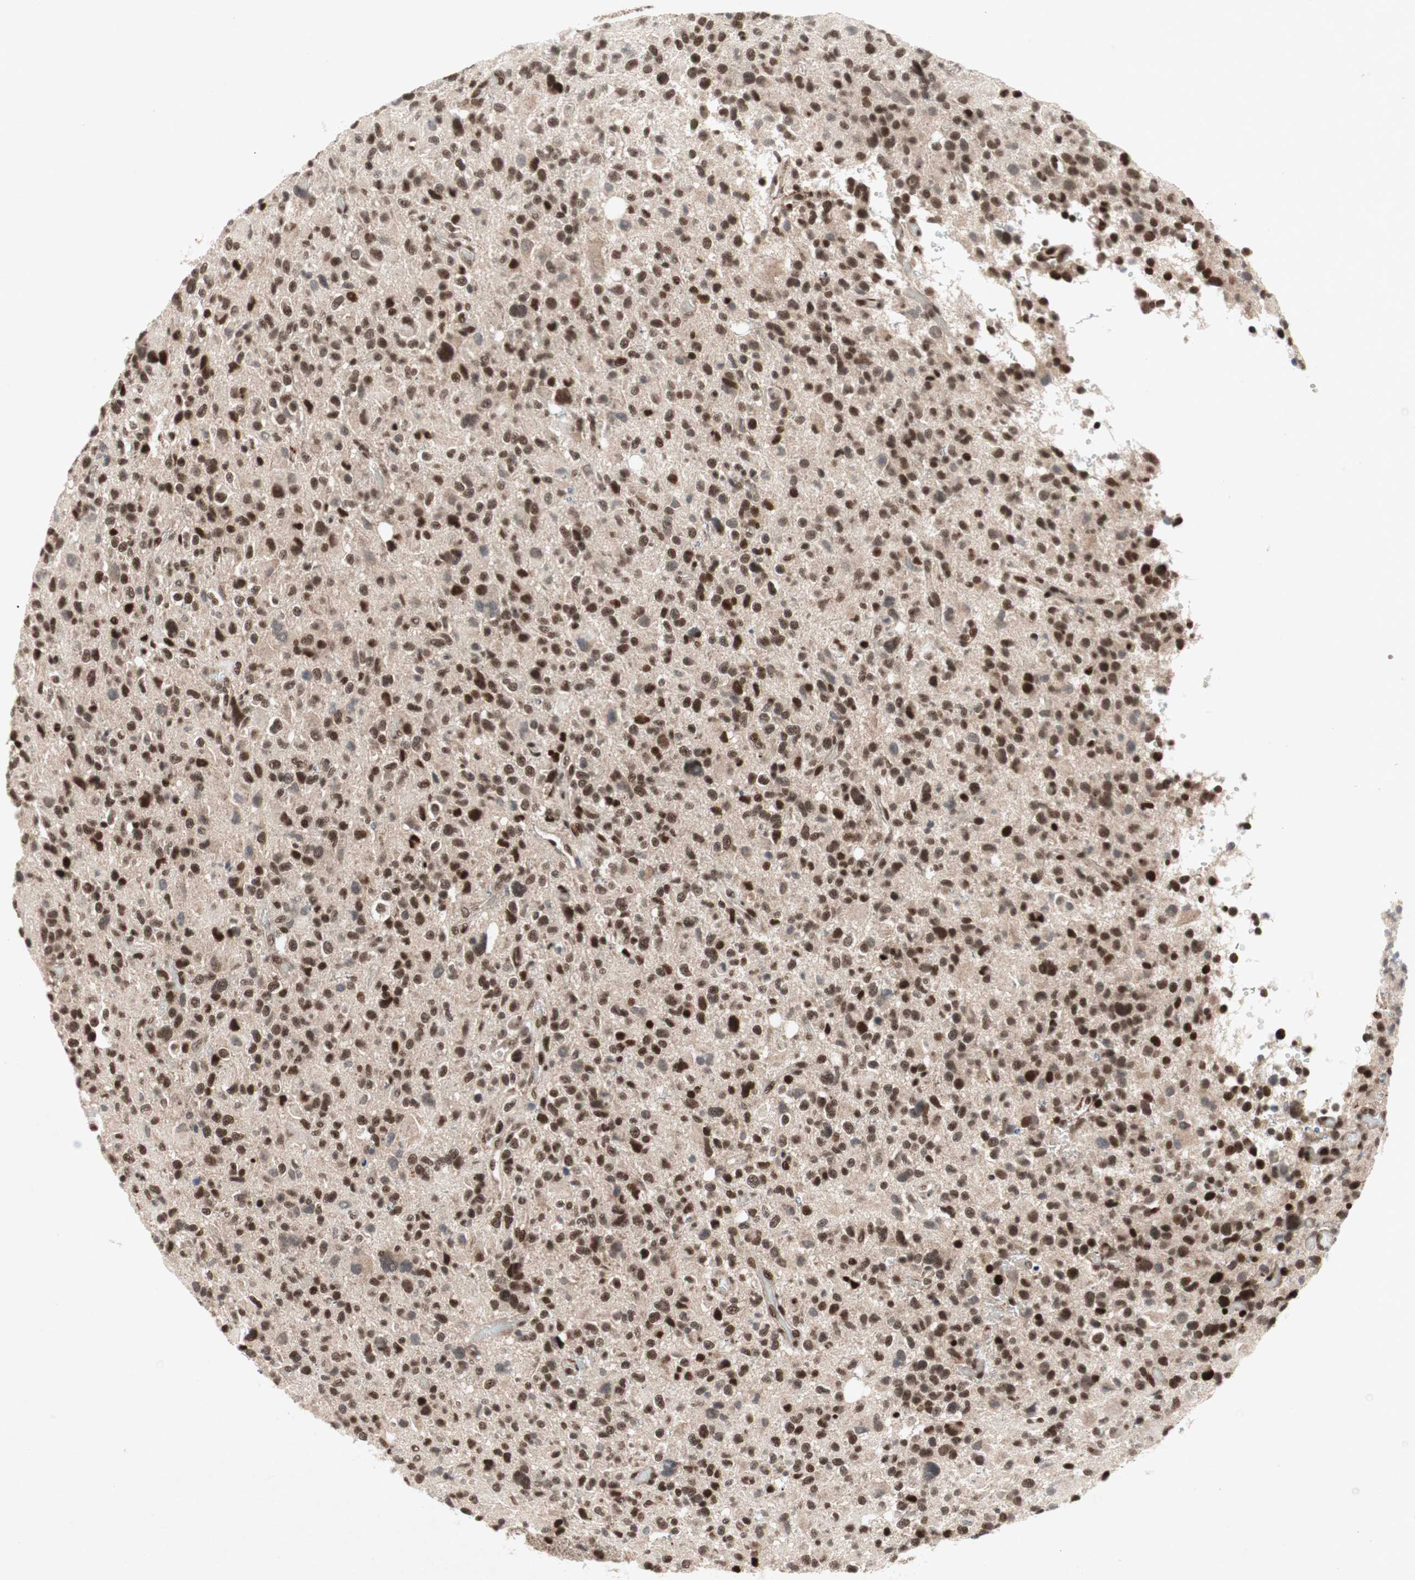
{"staining": {"intensity": "strong", "quantity": ">75%", "location": "nuclear"}, "tissue": "glioma", "cell_type": "Tumor cells", "image_type": "cancer", "snomed": [{"axis": "morphology", "description": "Glioma, malignant, High grade"}, {"axis": "topography", "description": "Brain"}], "caption": "Immunohistochemistry (IHC) (DAB (3,3'-diaminobenzidine)) staining of human glioma reveals strong nuclear protein staining in about >75% of tumor cells.", "gene": "TCF12", "patient": {"sex": "male", "age": 48}}